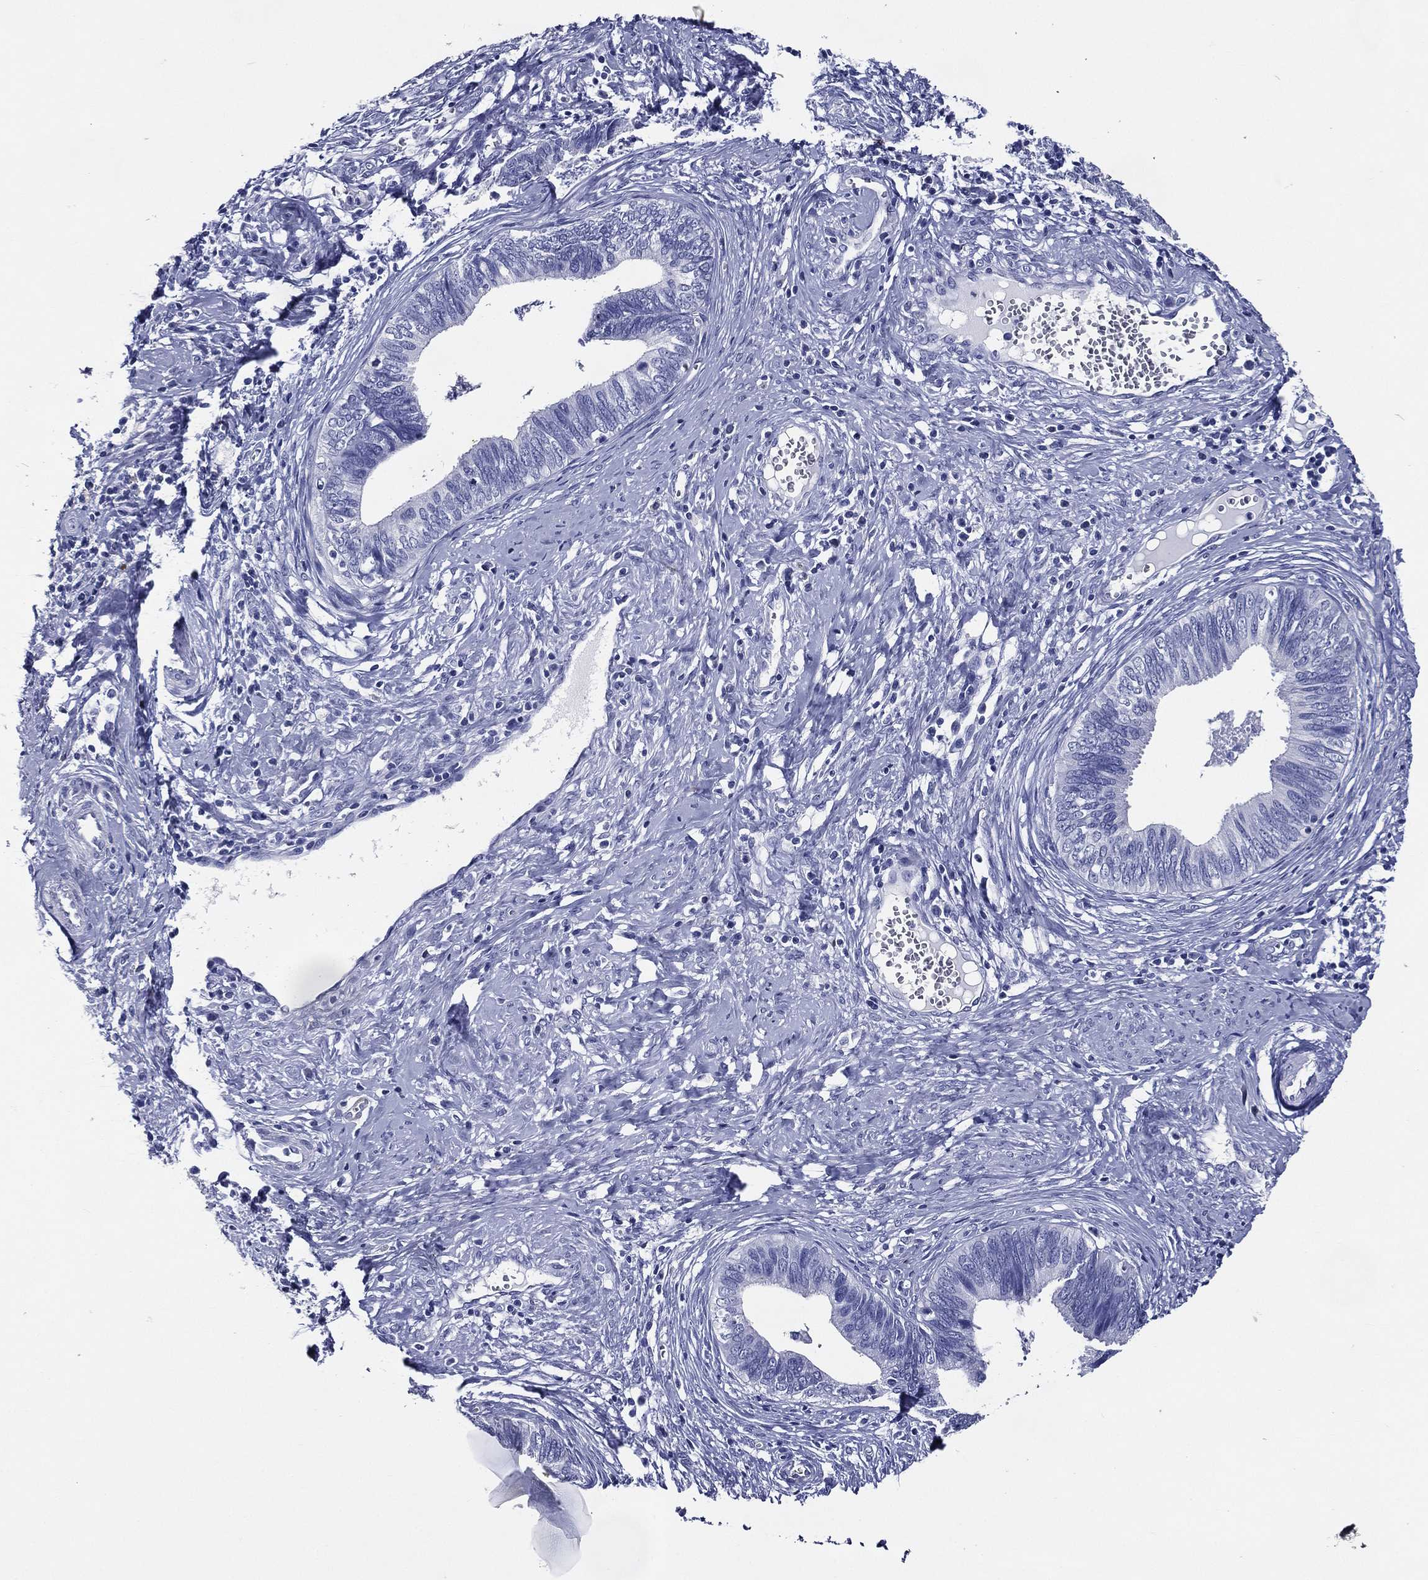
{"staining": {"intensity": "negative", "quantity": "none", "location": "none"}, "tissue": "cervical cancer", "cell_type": "Tumor cells", "image_type": "cancer", "snomed": [{"axis": "morphology", "description": "Adenocarcinoma, NOS"}, {"axis": "topography", "description": "Cervix"}], "caption": "Tumor cells are negative for protein expression in human cervical cancer (adenocarcinoma). (Brightfield microscopy of DAB (3,3'-diaminobenzidine) IHC at high magnification).", "gene": "ACE2", "patient": {"sex": "female", "age": 42}}